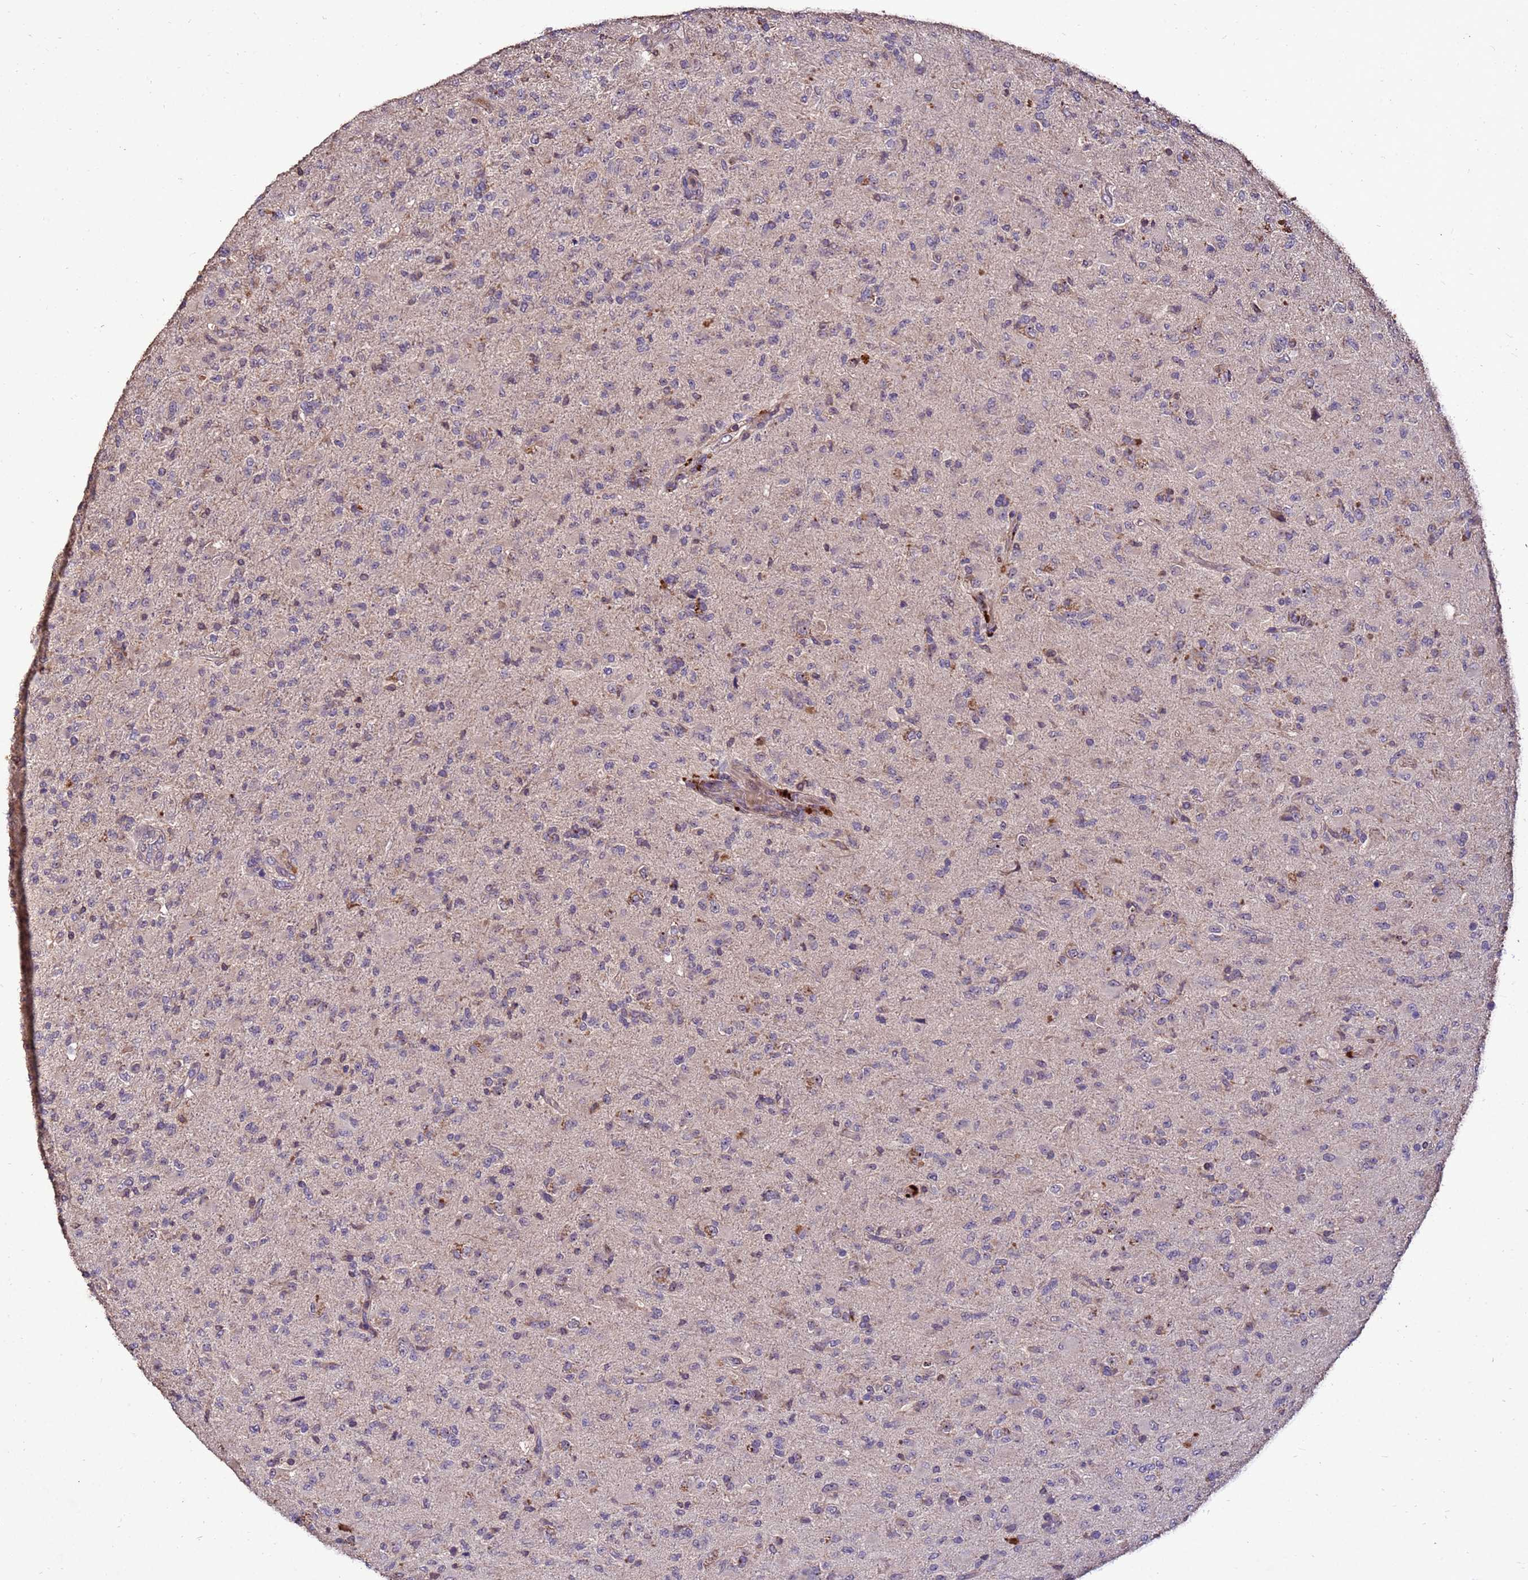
{"staining": {"intensity": "negative", "quantity": "none", "location": "none"}, "tissue": "glioma", "cell_type": "Tumor cells", "image_type": "cancer", "snomed": [{"axis": "morphology", "description": "Glioma, malignant, Low grade"}, {"axis": "topography", "description": "Brain"}], "caption": "Human glioma stained for a protein using immunohistochemistry (IHC) demonstrates no positivity in tumor cells.", "gene": "TOR4A", "patient": {"sex": "male", "age": 65}}